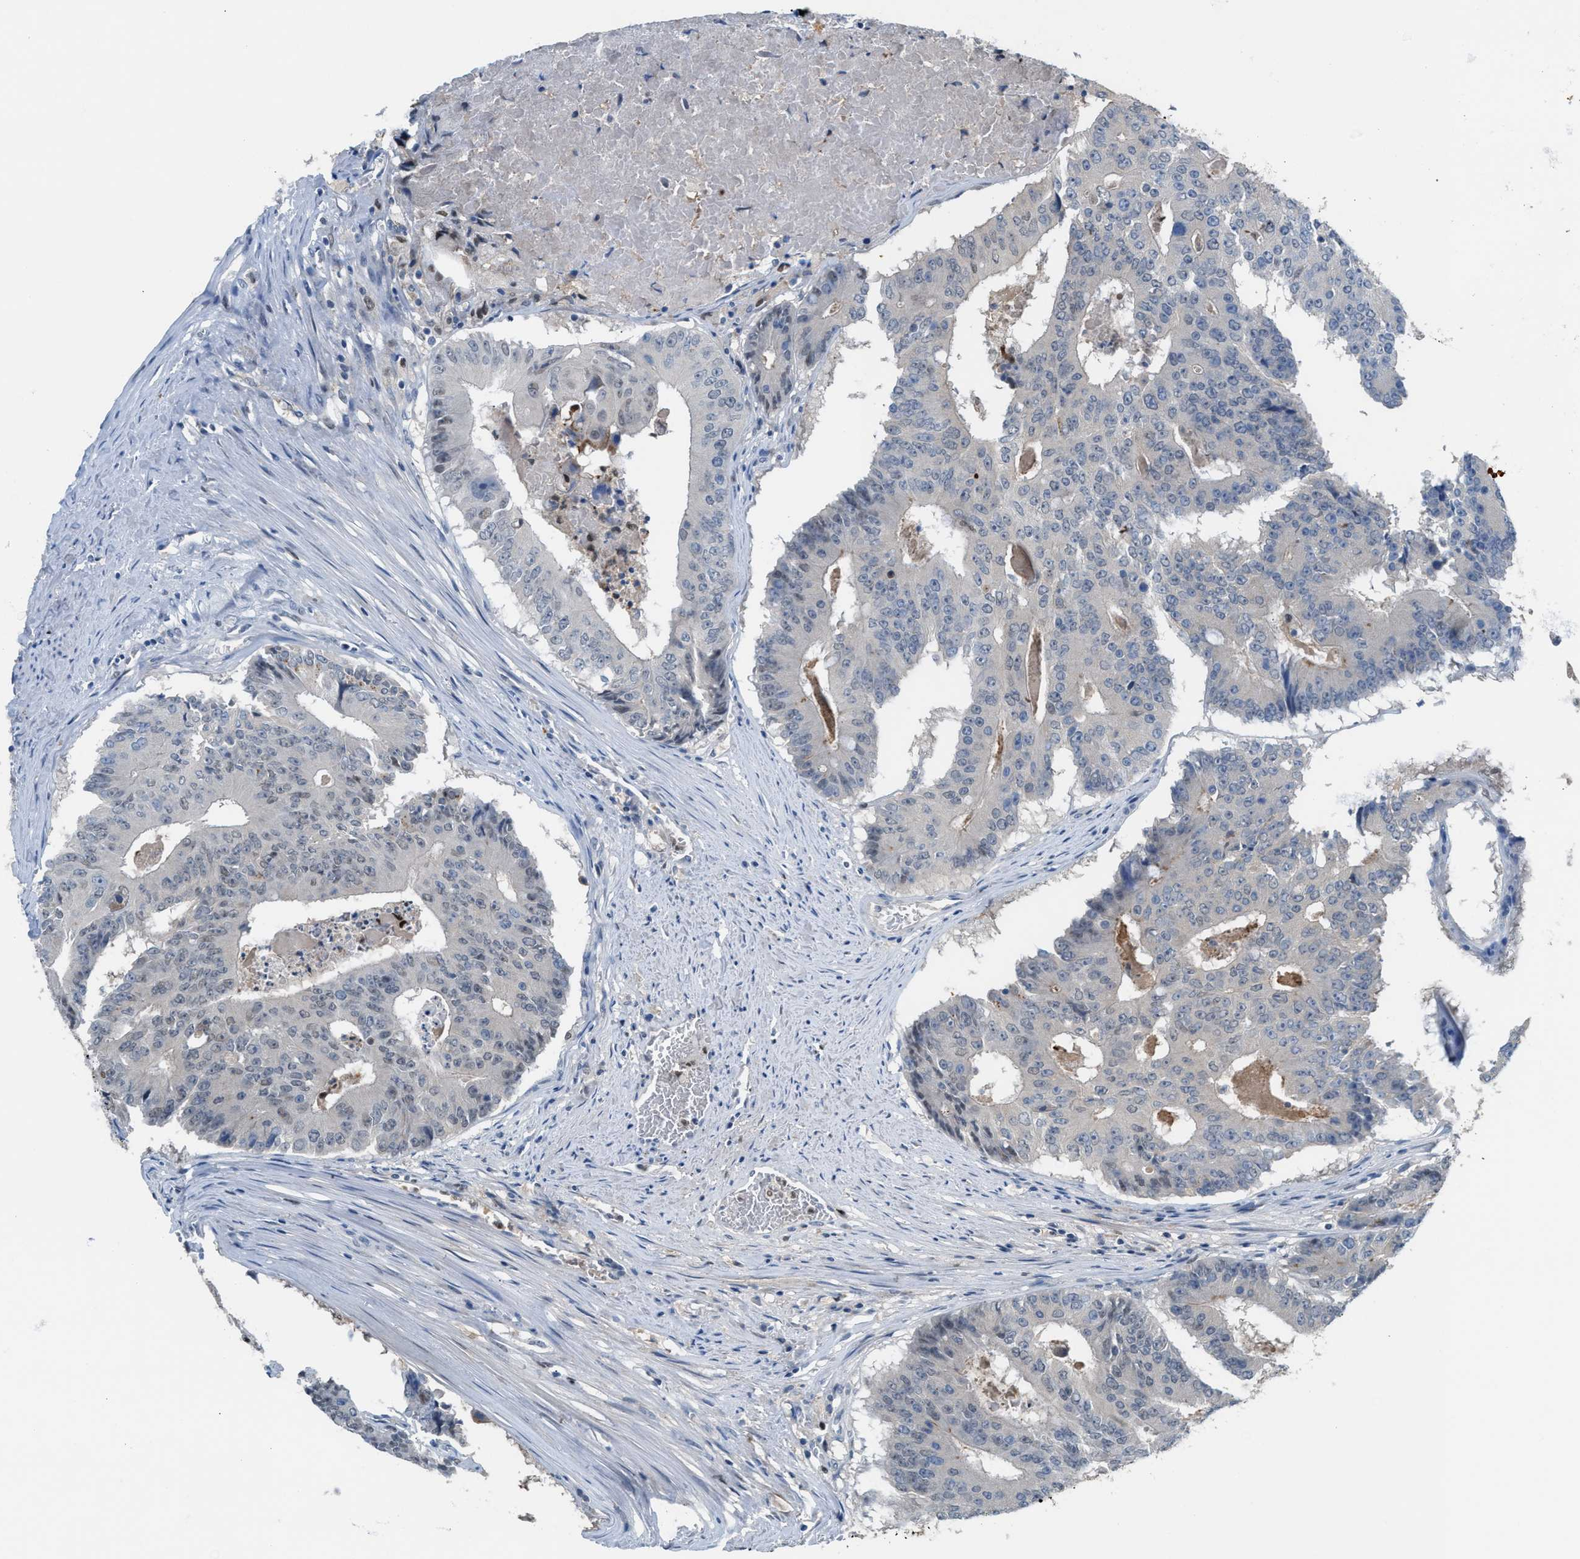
{"staining": {"intensity": "negative", "quantity": "none", "location": "none"}, "tissue": "colorectal cancer", "cell_type": "Tumor cells", "image_type": "cancer", "snomed": [{"axis": "morphology", "description": "Adenocarcinoma, NOS"}, {"axis": "topography", "description": "Colon"}], "caption": "Immunohistochemistry (IHC) image of neoplastic tissue: human colorectal cancer stained with DAB demonstrates no significant protein positivity in tumor cells.", "gene": "PPM1D", "patient": {"sex": "male", "age": 87}}